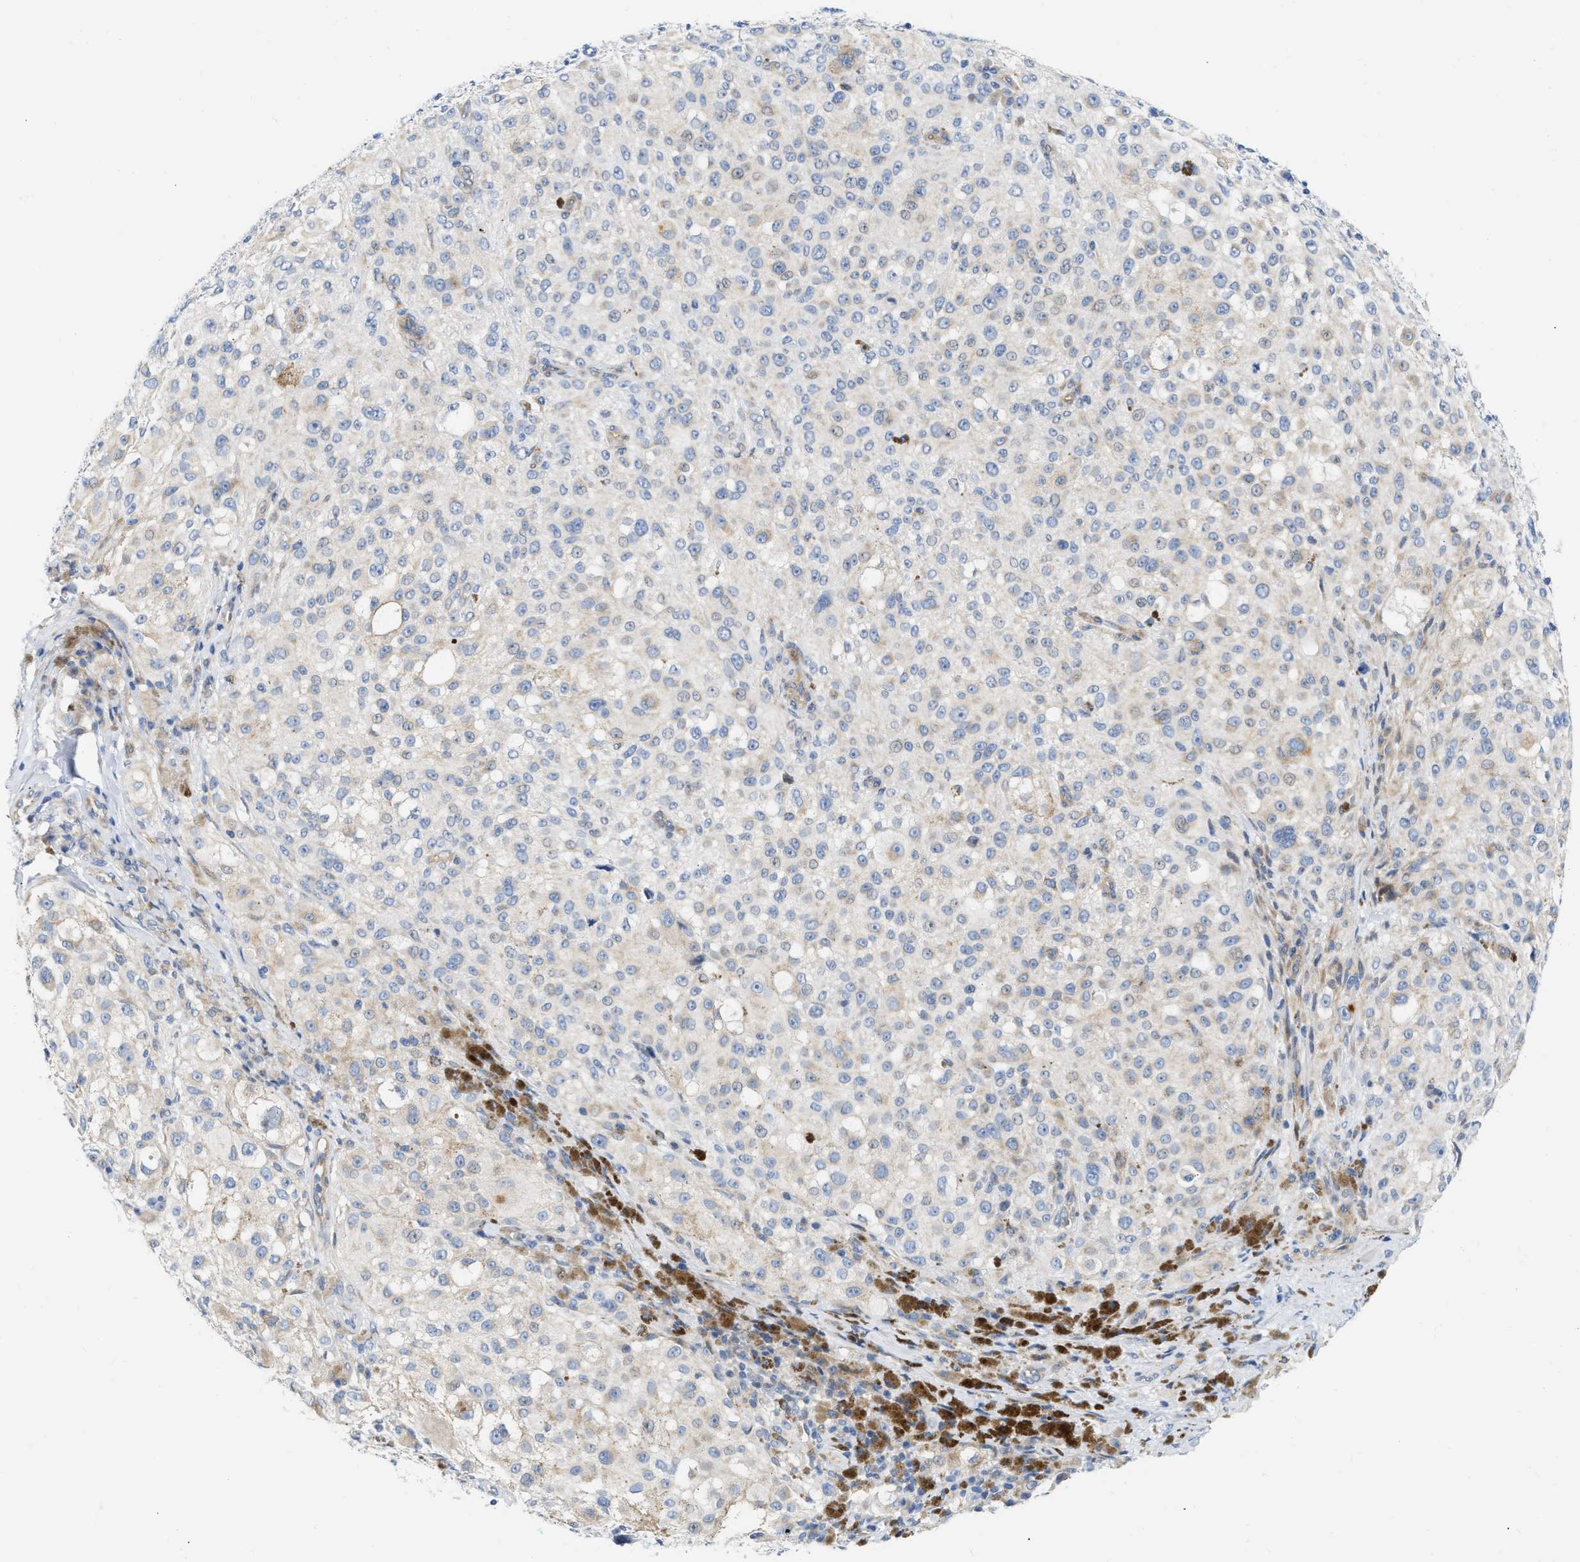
{"staining": {"intensity": "weak", "quantity": "<25%", "location": "cytoplasmic/membranous"}, "tissue": "melanoma", "cell_type": "Tumor cells", "image_type": "cancer", "snomed": [{"axis": "morphology", "description": "Necrosis, NOS"}, {"axis": "morphology", "description": "Malignant melanoma, NOS"}, {"axis": "topography", "description": "Skin"}], "caption": "This is a histopathology image of IHC staining of melanoma, which shows no staining in tumor cells. (DAB immunohistochemistry with hematoxylin counter stain).", "gene": "FHL1", "patient": {"sex": "female", "age": 87}}